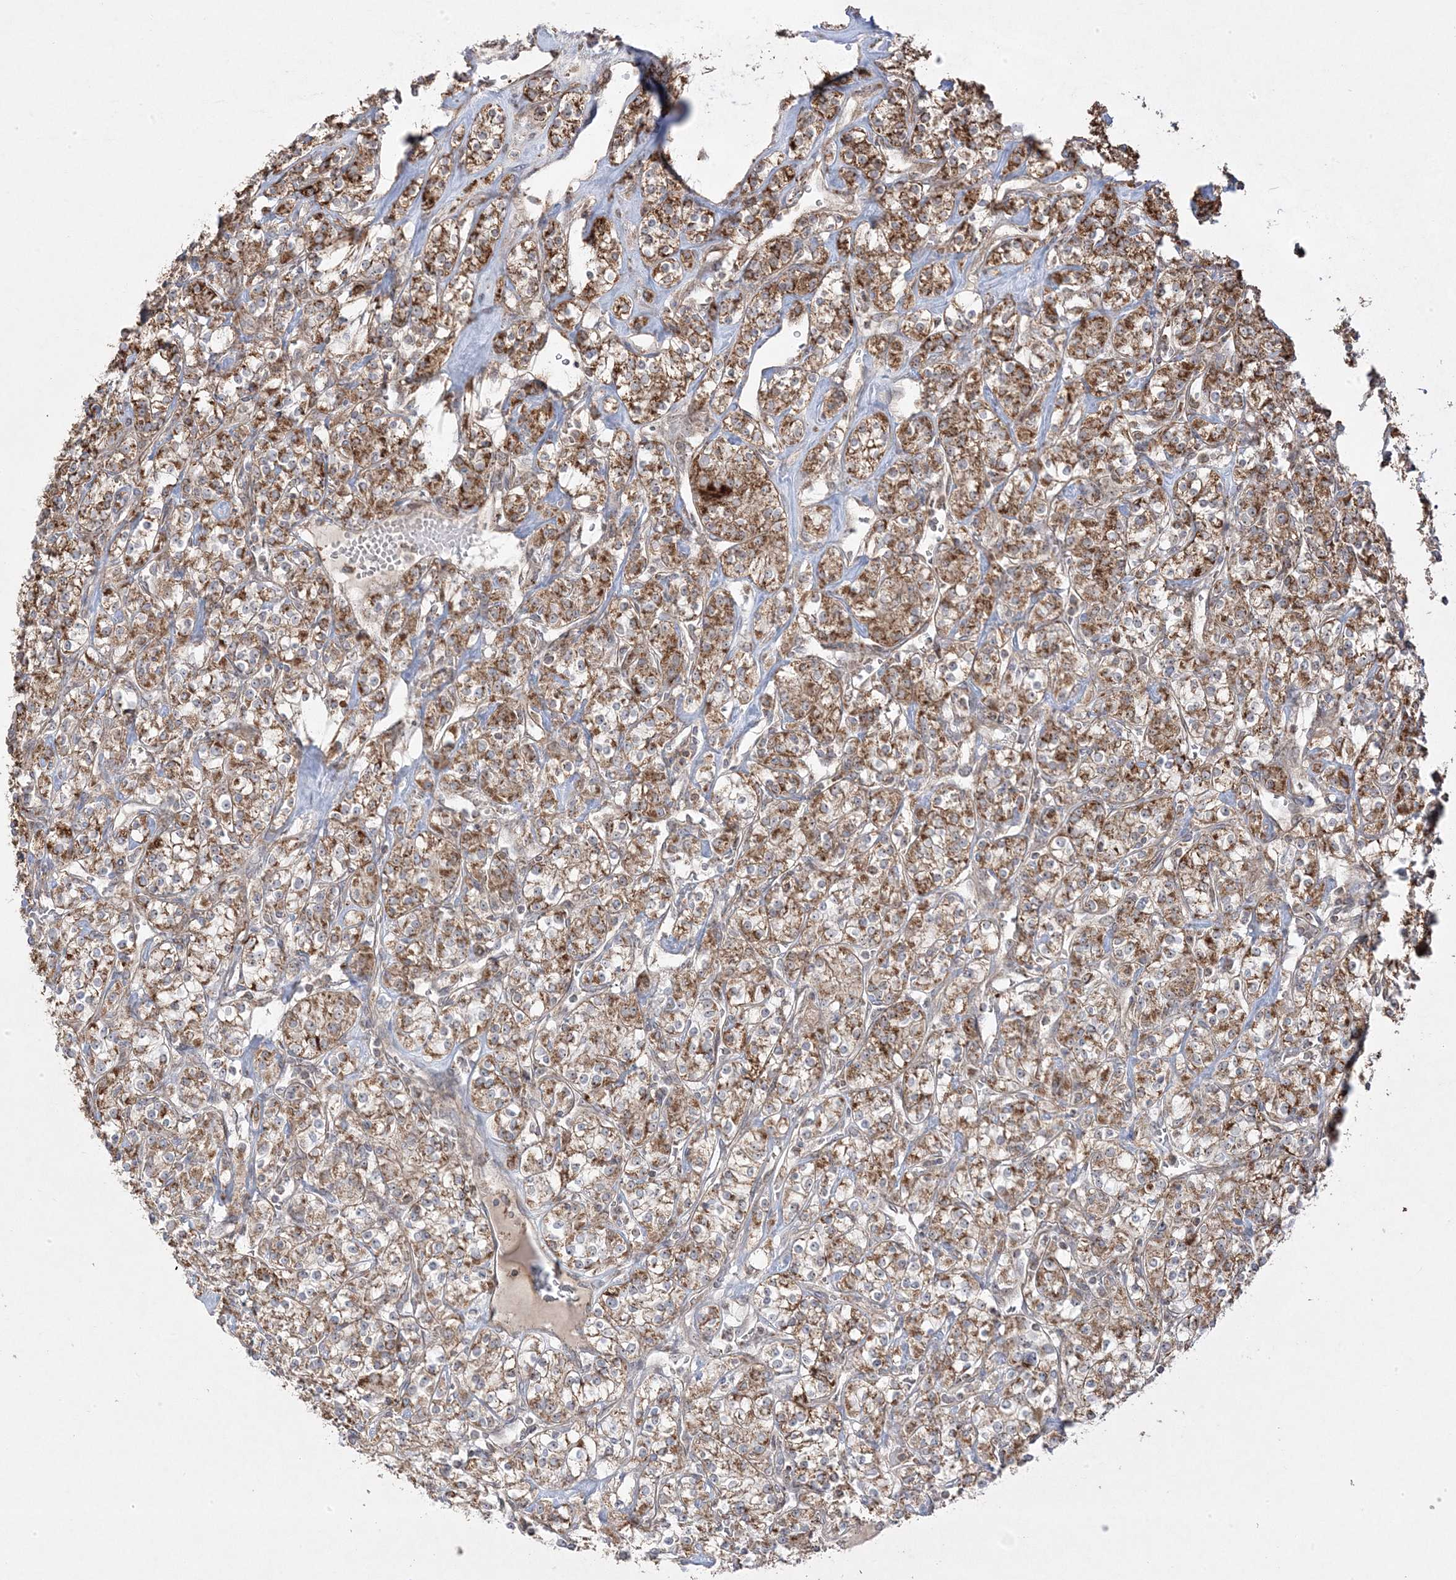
{"staining": {"intensity": "moderate", "quantity": ">75%", "location": "cytoplasmic/membranous"}, "tissue": "renal cancer", "cell_type": "Tumor cells", "image_type": "cancer", "snomed": [{"axis": "morphology", "description": "Adenocarcinoma, NOS"}, {"axis": "topography", "description": "Kidney"}], "caption": "The photomicrograph demonstrates immunohistochemical staining of renal adenocarcinoma. There is moderate cytoplasmic/membranous expression is appreciated in approximately >75% of tumor cells.", "gene": "CLUAP1", "patient": {"sex": "male", "age": 77}}